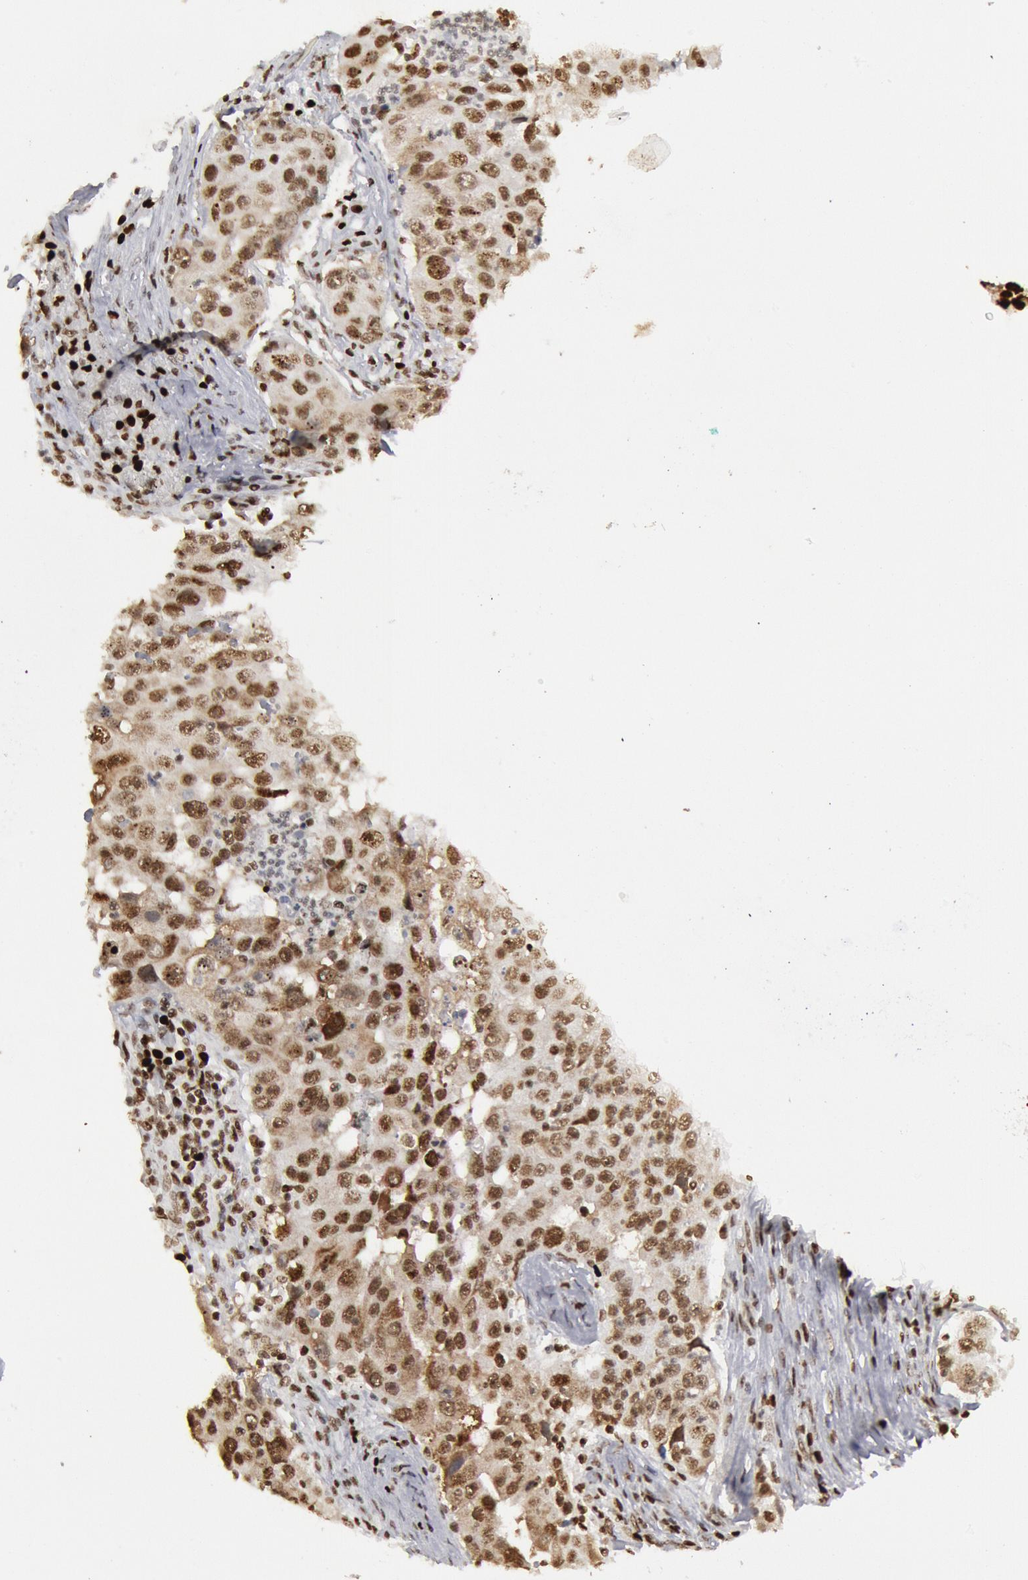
{"staining": {"intensity": "strong", "quantity": ">75%", "location": "nuclear"}, "tissue": "lung cancer", "cell_type": "Tumor cells", "image_type": "cancer", "snomed": [{"axis": "morphology", "description": "Squamous cell carcinoma, NOS"}, {"axis": "topography", "description": "Lung"}], "caption": "Lung cancer was stained to show a protein in brown. There is high levels of strong nuclear positivity in approximately >75% of tumor cells.", "gene": "SUB1", "patient": {"sex": "male", "age": 64}}